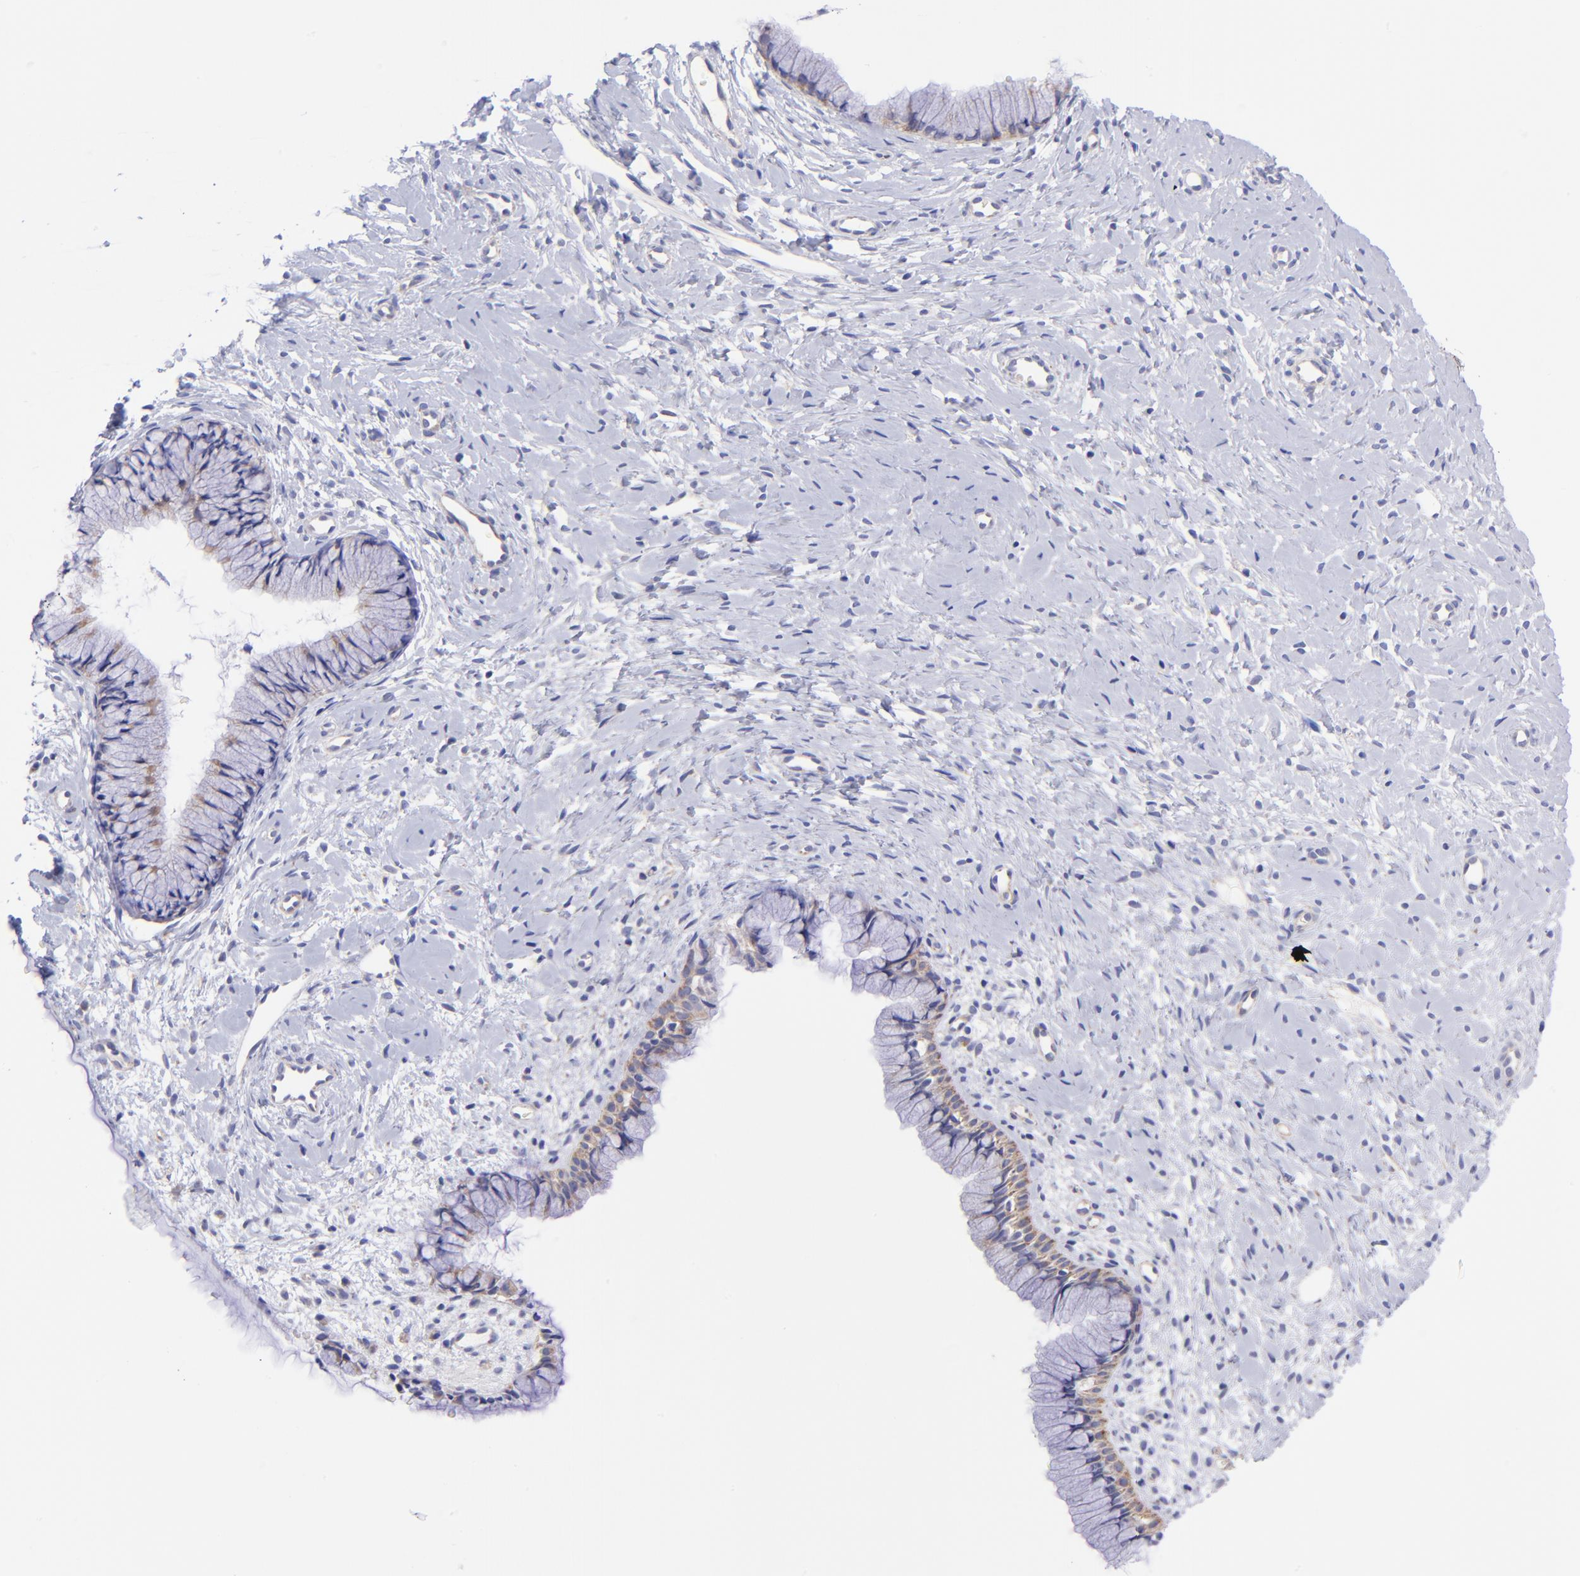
{"staining": {"intensity": "moderate", "quantity": "25%-75%", "location": "cytoplasmic/membranous"}, "tissue": "cervix", "cell_type": "Glandular cells", "image_type": "normal", "snomed": [{"axis": "morphology", "description": "Normal tissue, NOS"}, {"axis": "topography", "description": "Cervix"}], "caption": "This is a photomicrograph of immunohistochemistry (IHC) staining of unremarkable cervix, which shows moderate positivity in the cytoplasmic/membranous of glandular cells.", "gene": "NDUFB7", "patient": {"sex": "female", "age": 46}}